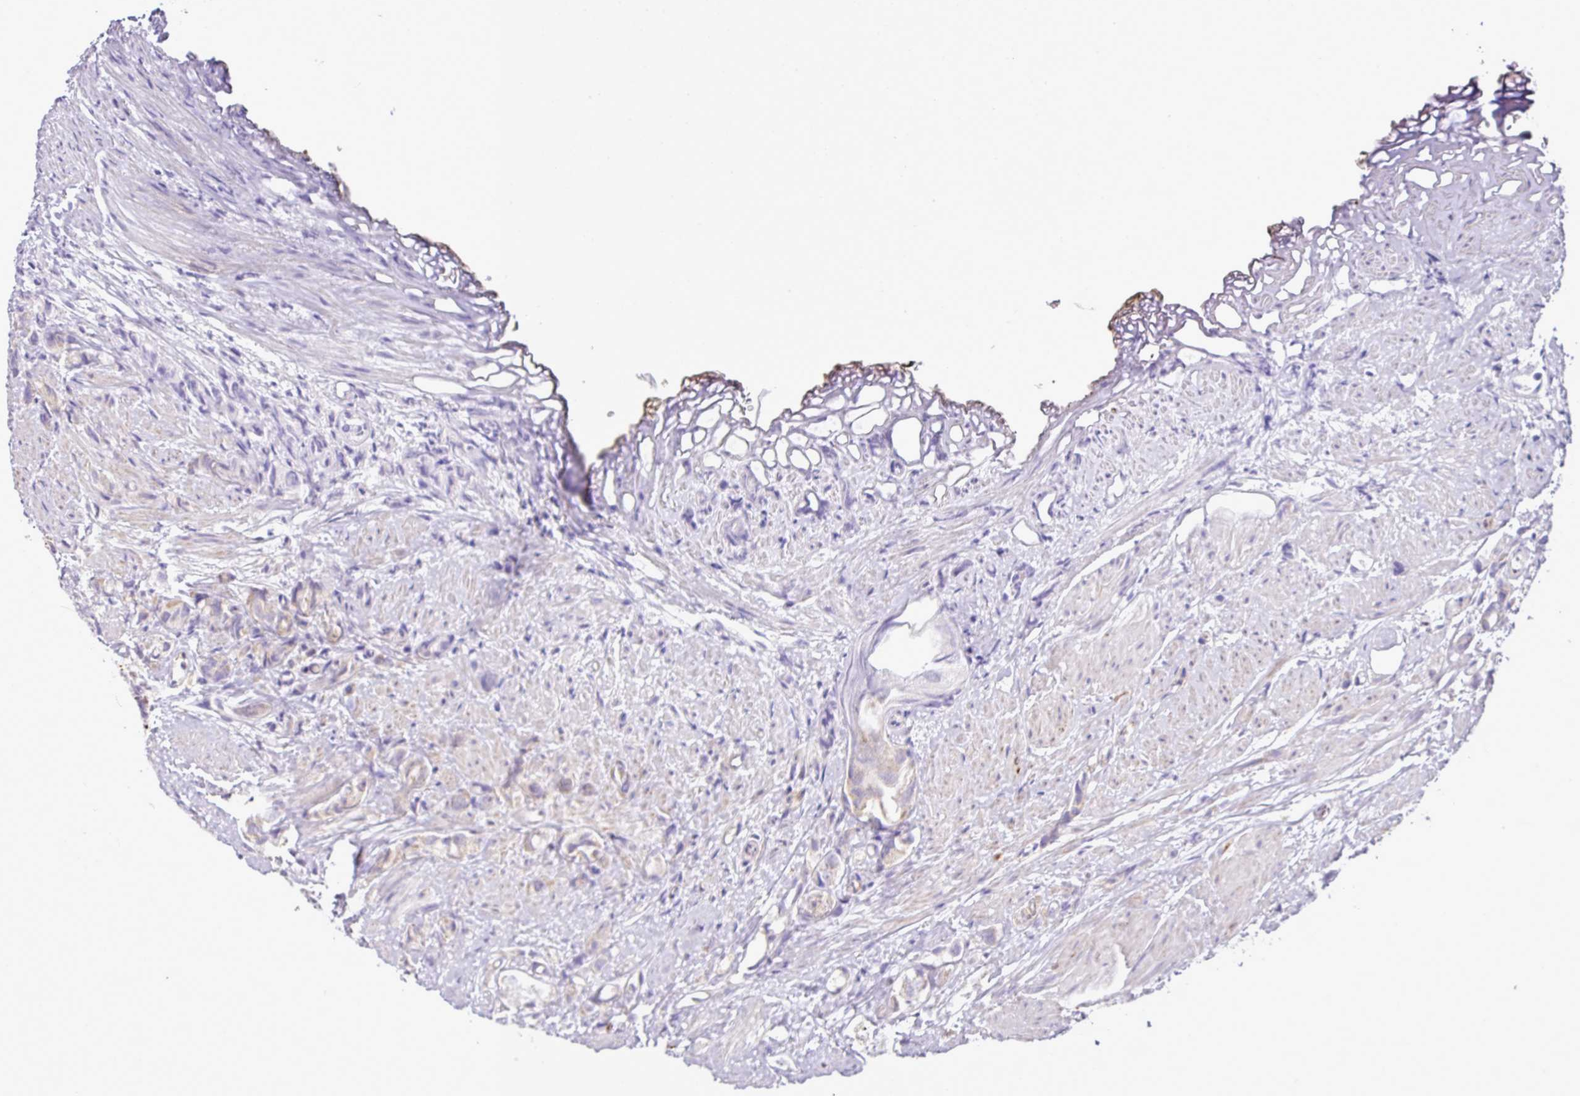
{"staining": {"intensity": "moderate", "quantity": "<25%", "location": "cytoplasmic/membranous"}, "tissue": "prostate cancer", "cell_type": "Tumor cells", "image_type": "cancer", "snomed": [{"axis": "morphology", "description": "Adenocarcinoma, High grade"}, {"axis": "topography", "description": "Prostate"}], "caption": "Moderate cytoplasmic/membranous positivity for a protein is appreciated in approximately <25% of tumor cells of prostate high-grade adenocarcinoma using immunohistochemistry (IHC).", "gene": "PGAP4", "patient": {"sex": "male", "age": 82}}